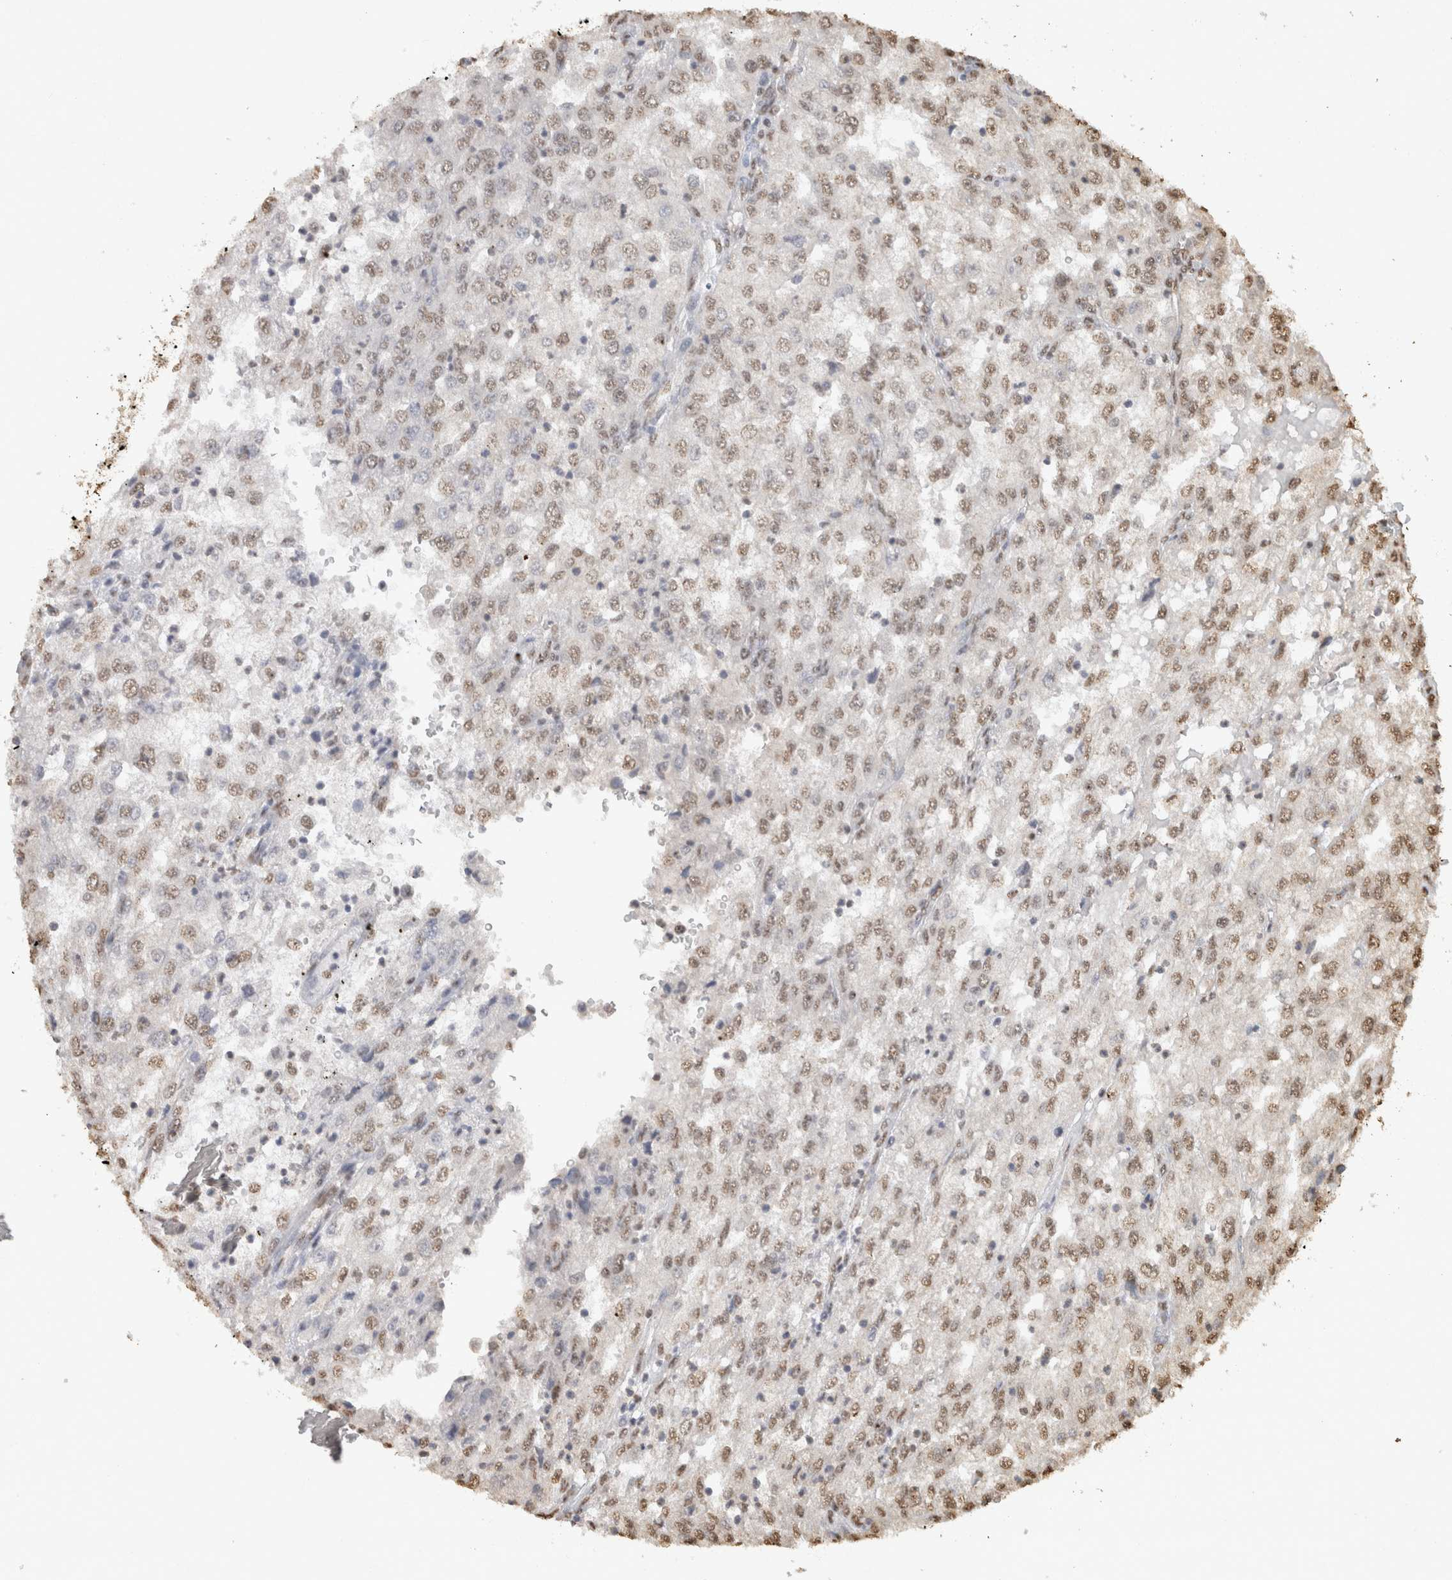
{"staining": {"intensity": "weak", "quantity": ">75%", "location": "nuclear"}, "tissue": "renal cancer", "cell_type": "Tumor cells", "image_type": "cancer", "snomed": [{"axis": "morphology", "description": "Adenocarcinoma, NOS"}, {"axis": "topography", "description": "Kidney"}], "caption": "An image of human adenocarcinoma (renal) stained for a protein demonstrates weak nuclear brown staining in tumor cells.", "gene": "HAND2", "patient": {"sex": "female", "age": 54}}